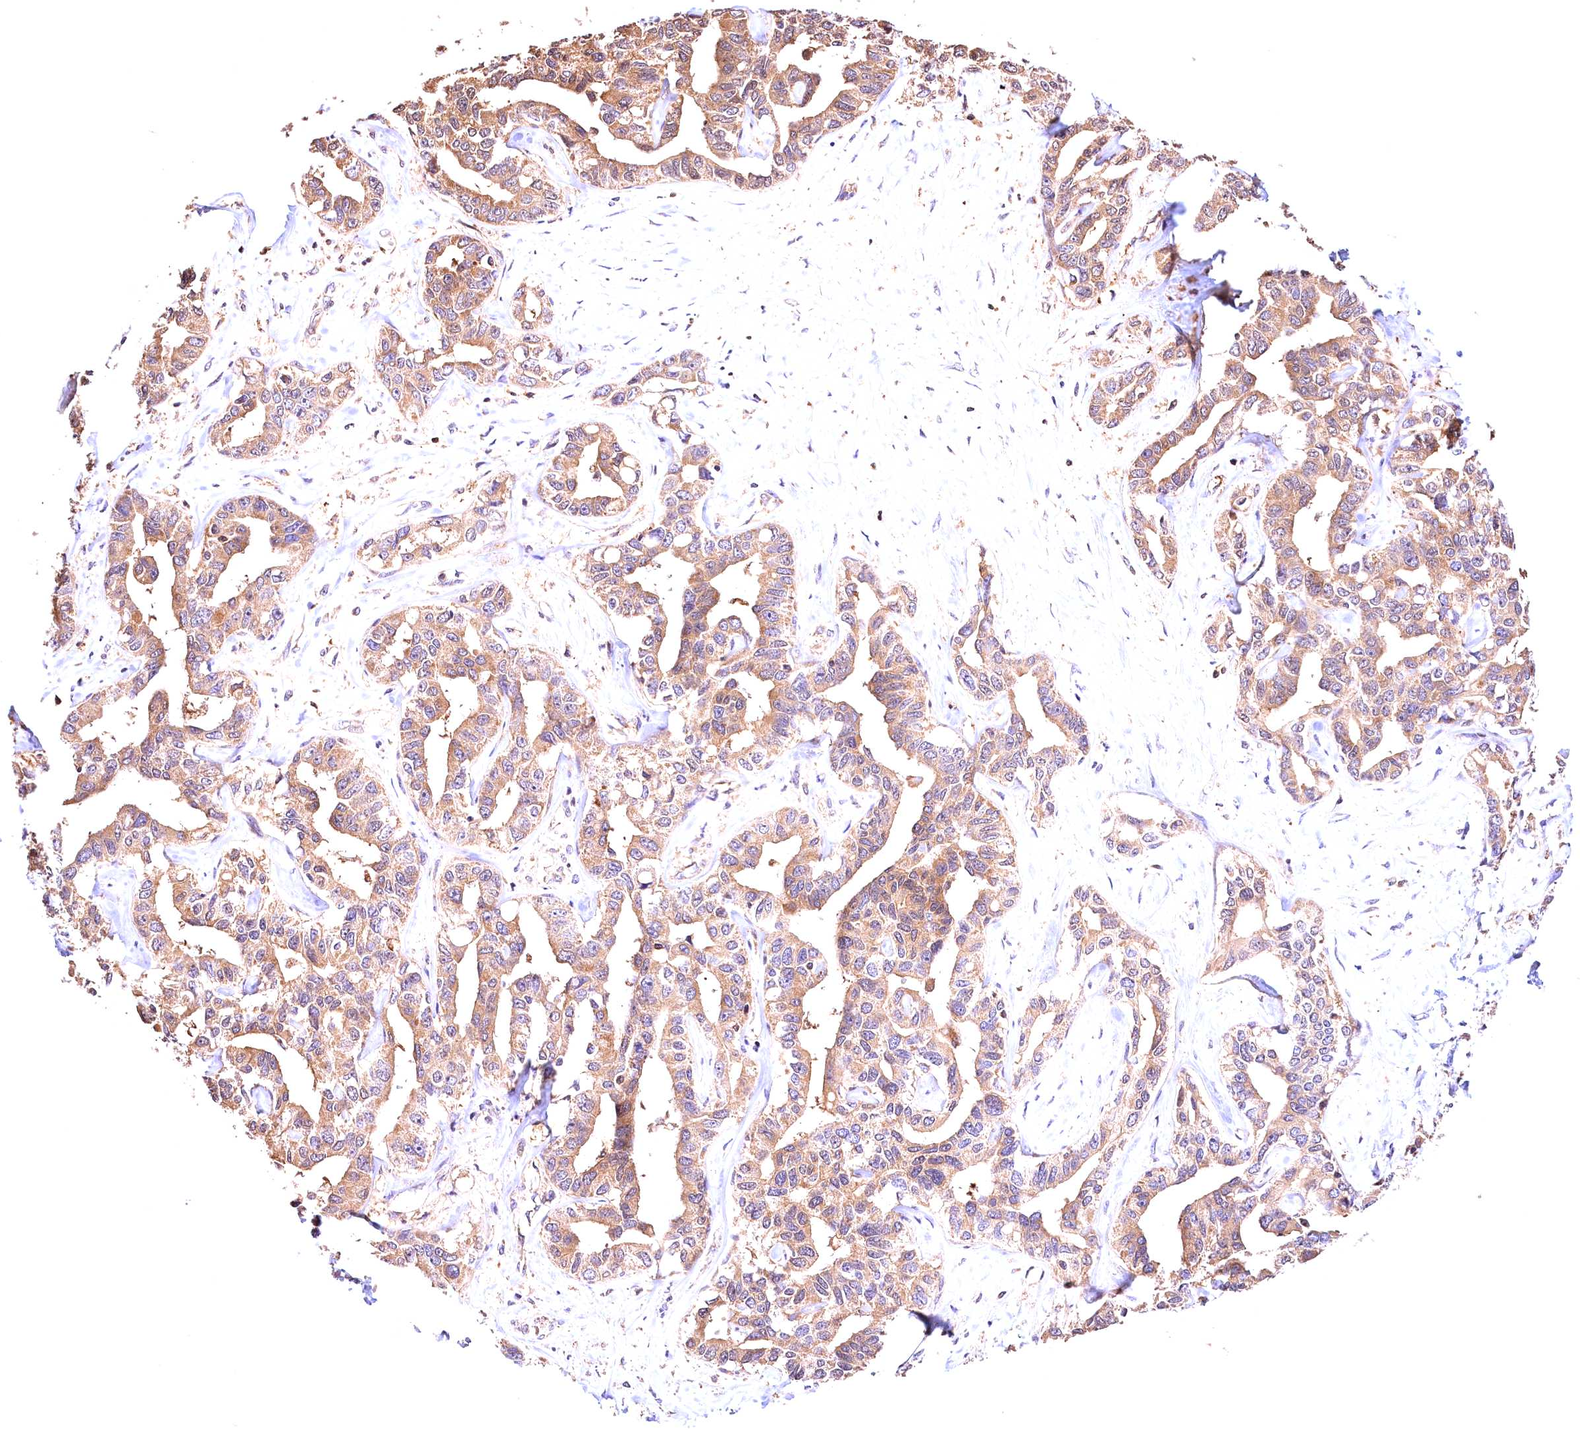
{"staining": {"intensity": "moderate", "quantity": ">75%", "location": "cytoplasmic/membranous"}, "tissue": "liver cancer", "cell_type": "Tumor cells", "image_type": "cancer", "snomed": [{"axis": "morphology", "description": "Cholangiocarcinoma"}, {"axis": "topography", "description": "Liver"}], "caption": "Cholangiocarcinoma (liver) tissue reveals moderate cytoplasmic/membranous positivity in about >75% of tumor cells, visualized by immunohistochemistry.", "gene": "KPTN", "patient": {"sex": "male", "age": 59}}